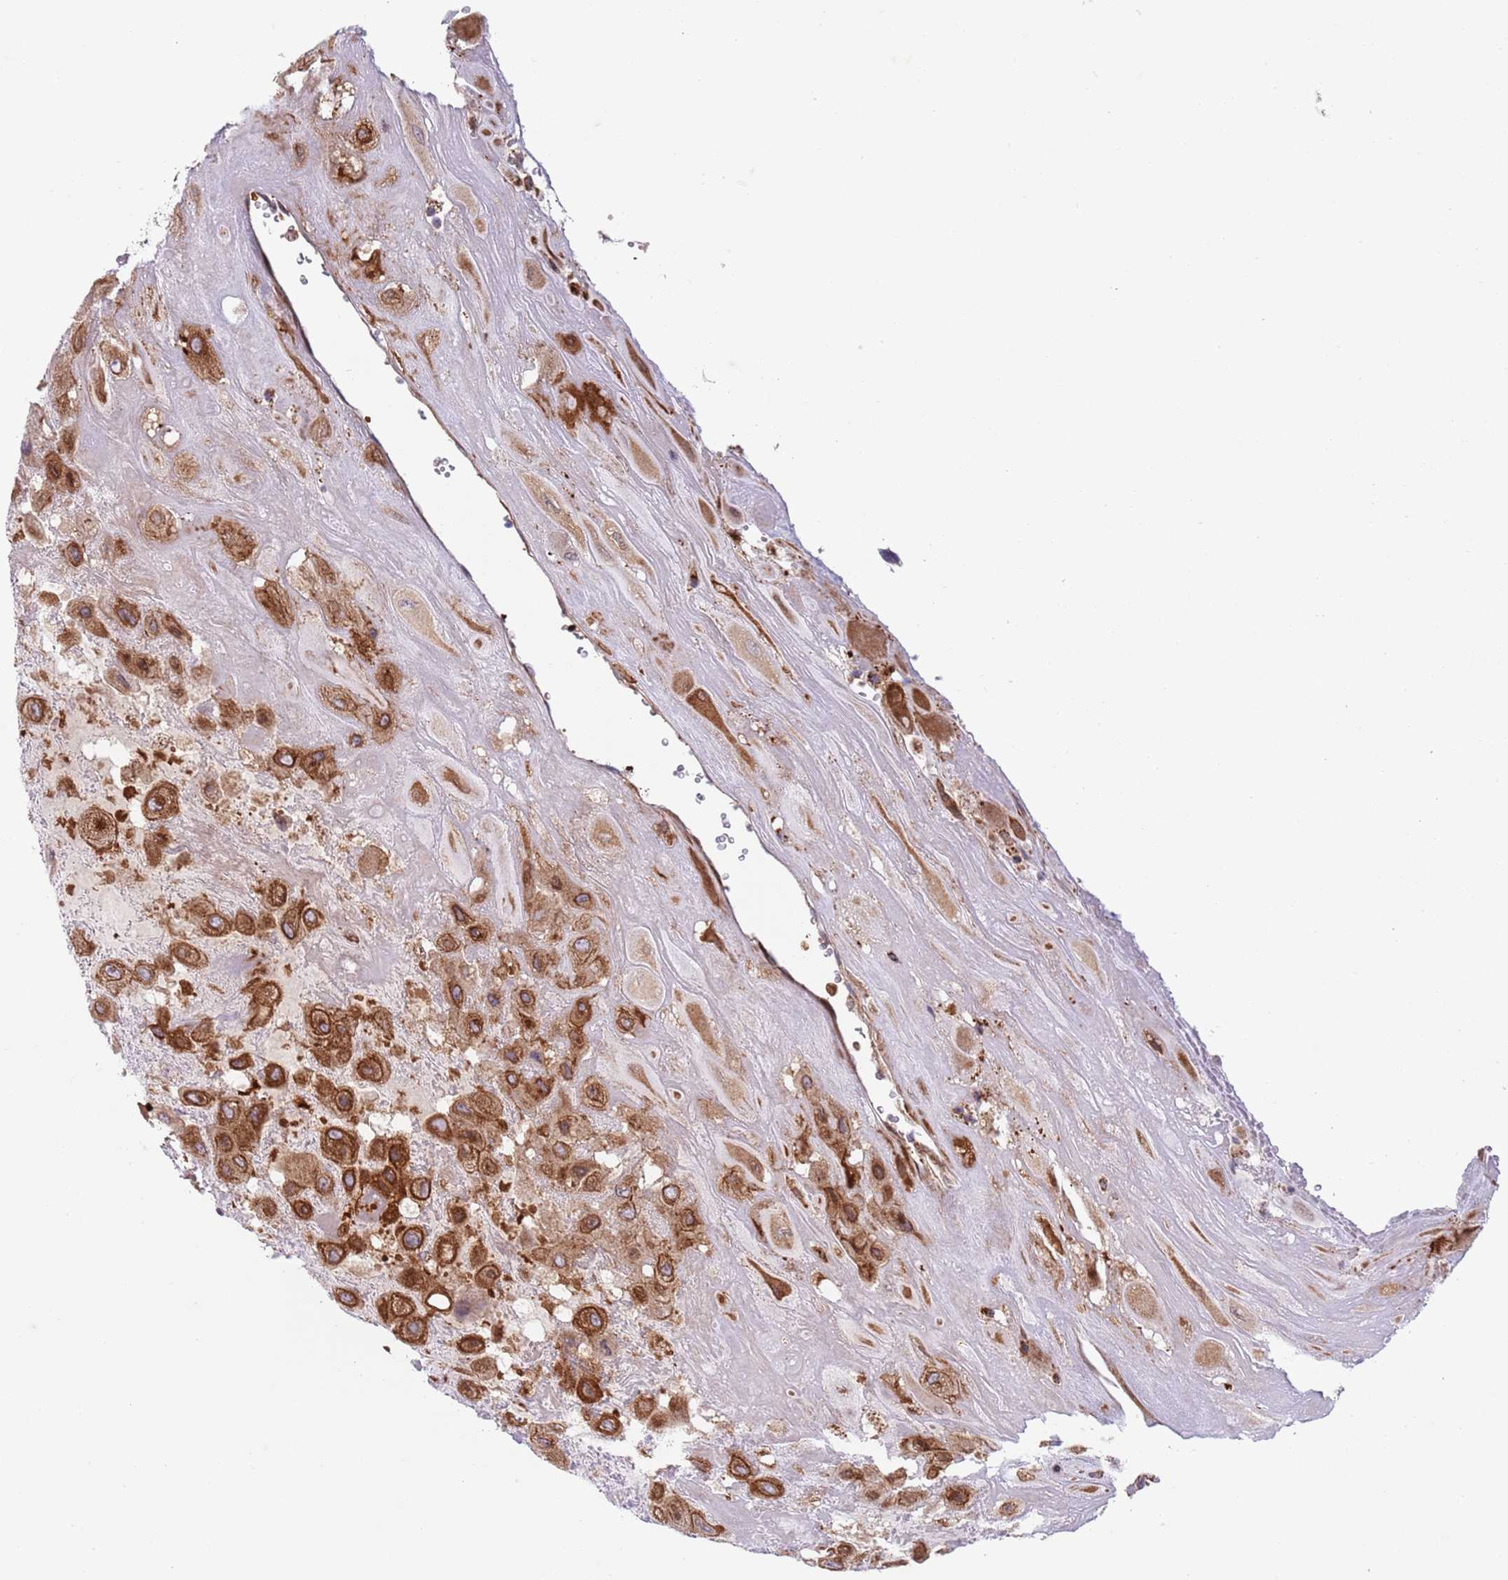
{"staining": {"intensity": "strong", "quantity": ">75%", "location": "cytoplasmic/membranous"}, "tissue": "placenta", "cell_type": "Decidual cells", "image_type": "normal", "snomed": [{"axis": "morphology", "description": "Normal tissue, NOS"}, {"axis": "topography", "description": "Placenta"}], "caption": "This photomicrograph reveals immunohistochemistry staining of normal placenta, with high strong cytoplasmic/membranous positivity in about >75% of decidual cells.", "gene": "ZMYM5", "patient": {"sex": "female", "age": 32}}